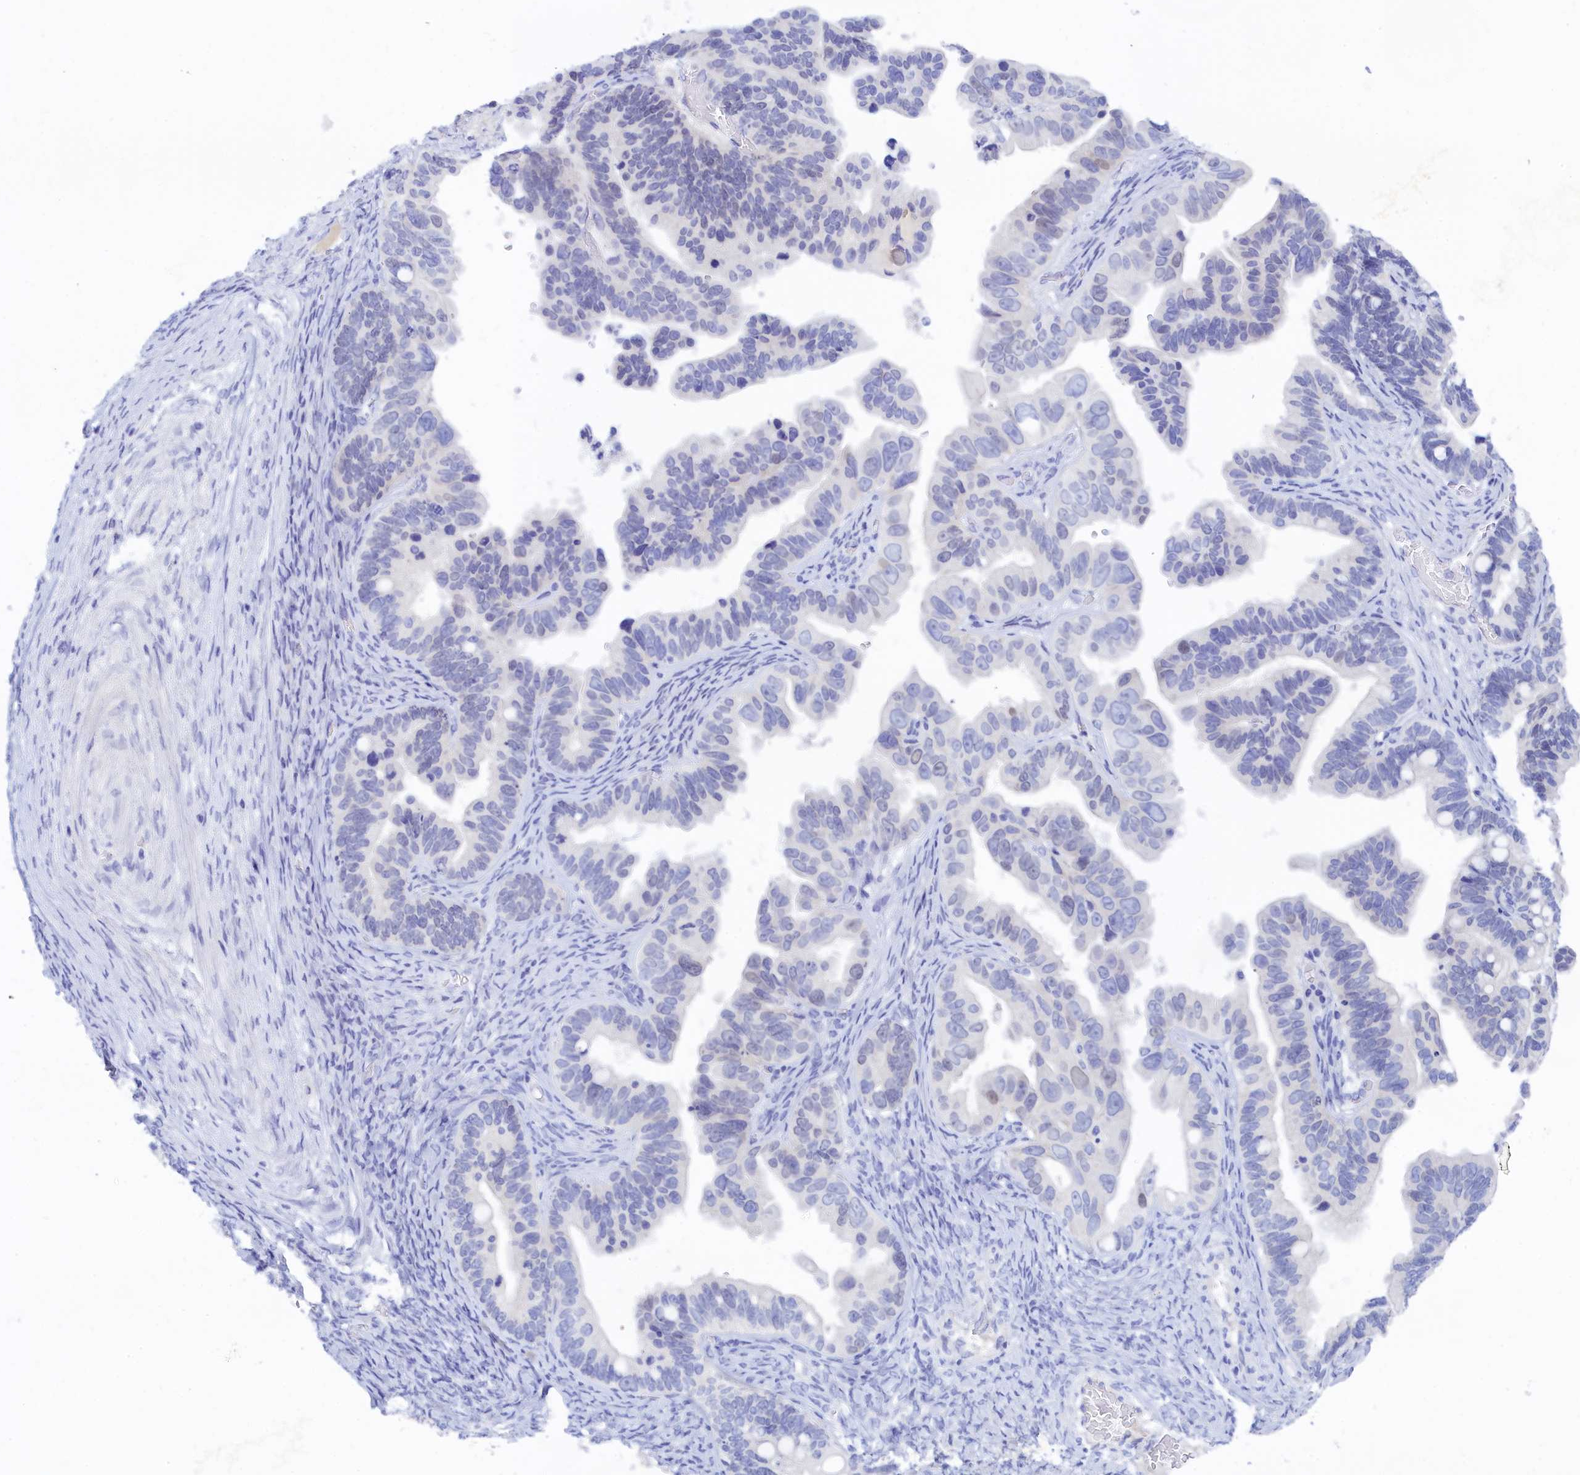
{"staining": {"intensity": "negative", "quantity": "none", "location": "none"}, "tissue": "ovarian cancer", "cell_type": "Tumor cells", "image_type": "cancer", "snomed": [{"axis": "morphology", "description": "Cystadenocarcinoma, serous, NOS"}, {"axis": "topography", "description": "Ovary"}], "caption": "Immunohistochemistry (IHC) of ovarian cancer (serous cystadenocarcinoma) reveals no expression in tumor cells.", "gene": "TRIM10", "patient": {"sex": "female", "age": 56}}